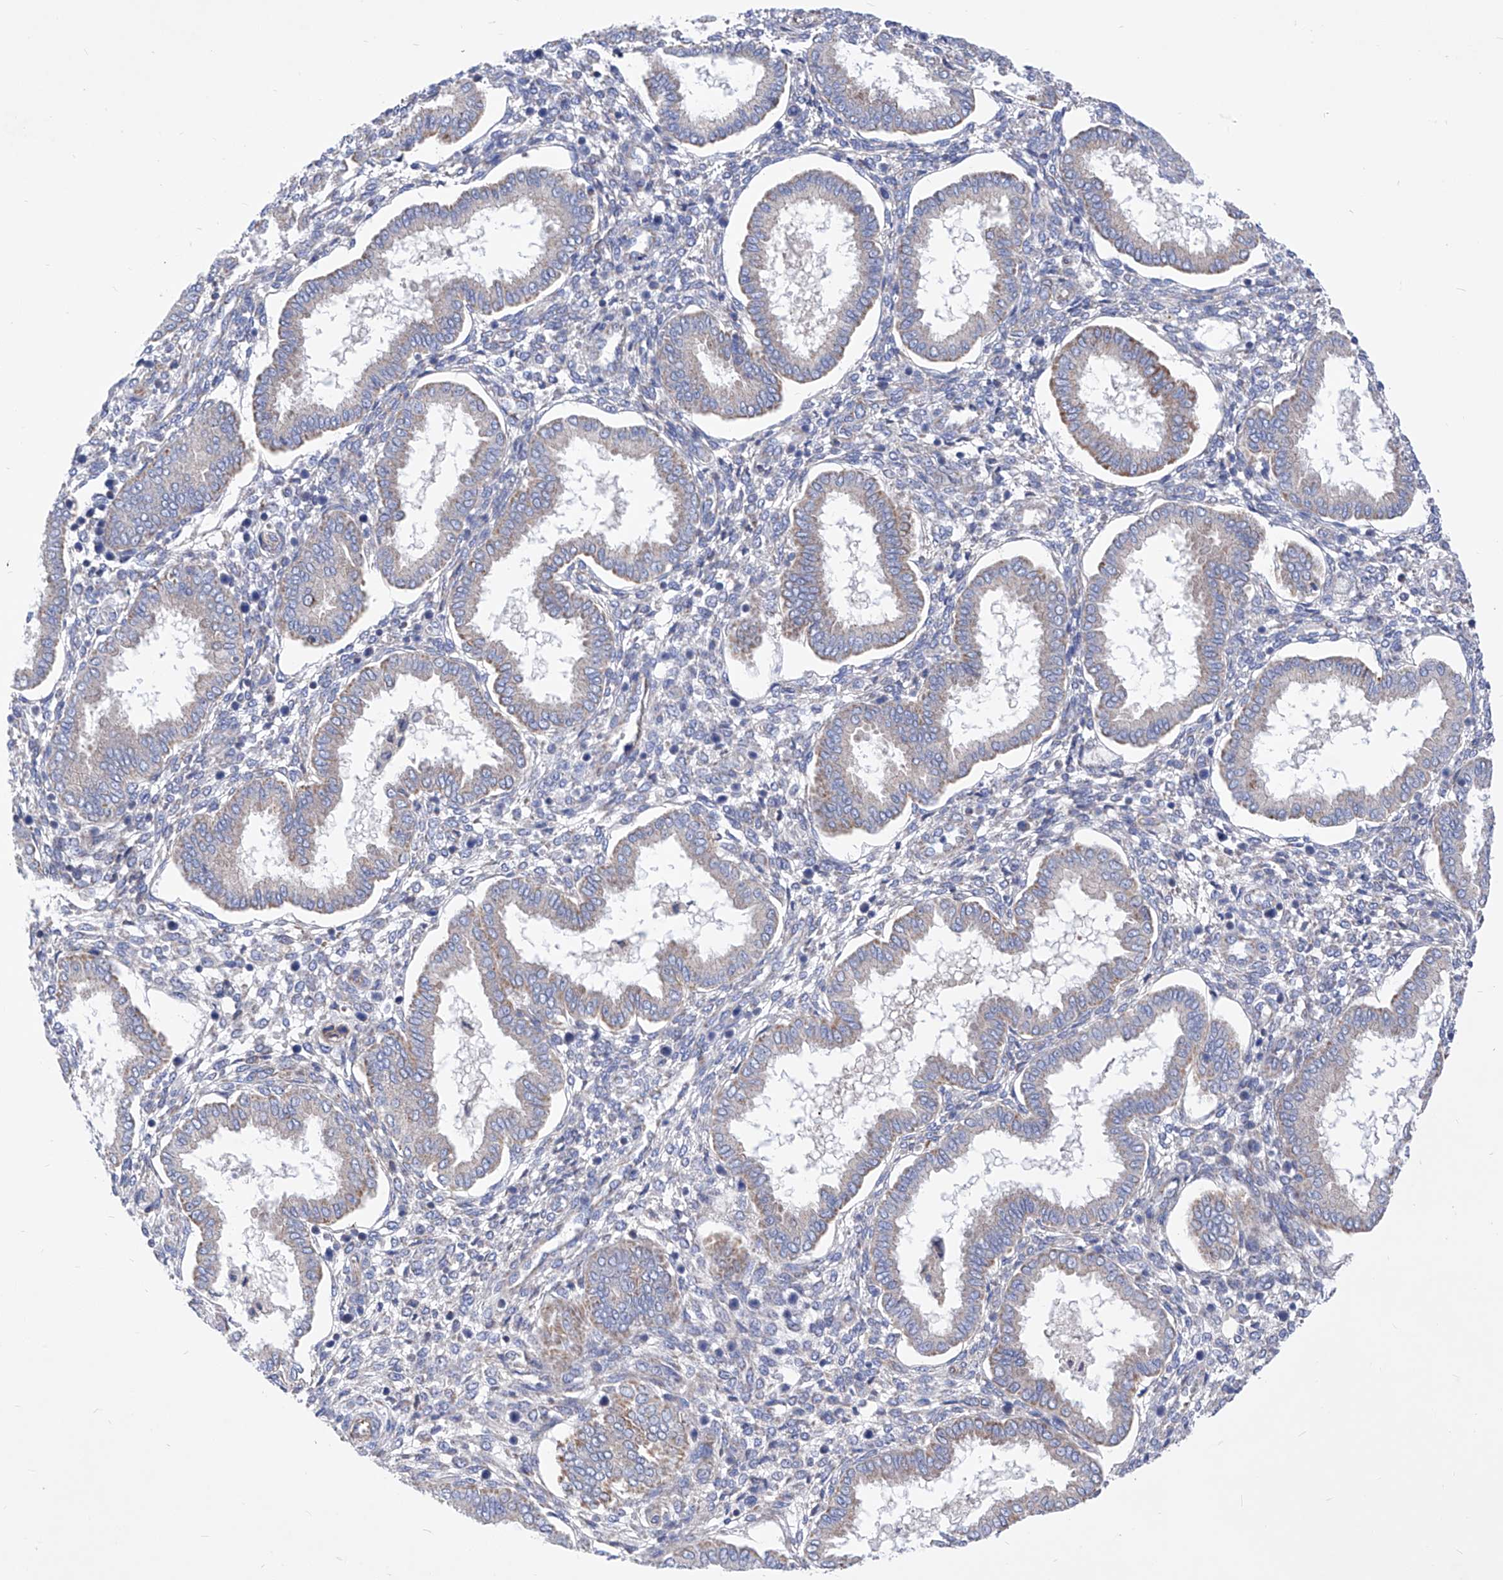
{"staining": {"intensity": "negative", "quantity": "none", "location": "none"}, "tissue": "endometrium", "cell_type": "Cells in endometrial stroma", "image_type": "normal", "snomed": [{"axis": "morphology", "description": "Normal tissue, NOS"}, {"axis": "topography", "description": "Endometrium"}], "caption": "Protein analysis of benign endometrium exhibits no significant expression in cells in endometrial stroma. (Immunohistochemistry (ihc), brightfield microscopy, high magnification).", "gene": "HRNR", "patient": {"sex": "female", "age": 24}}